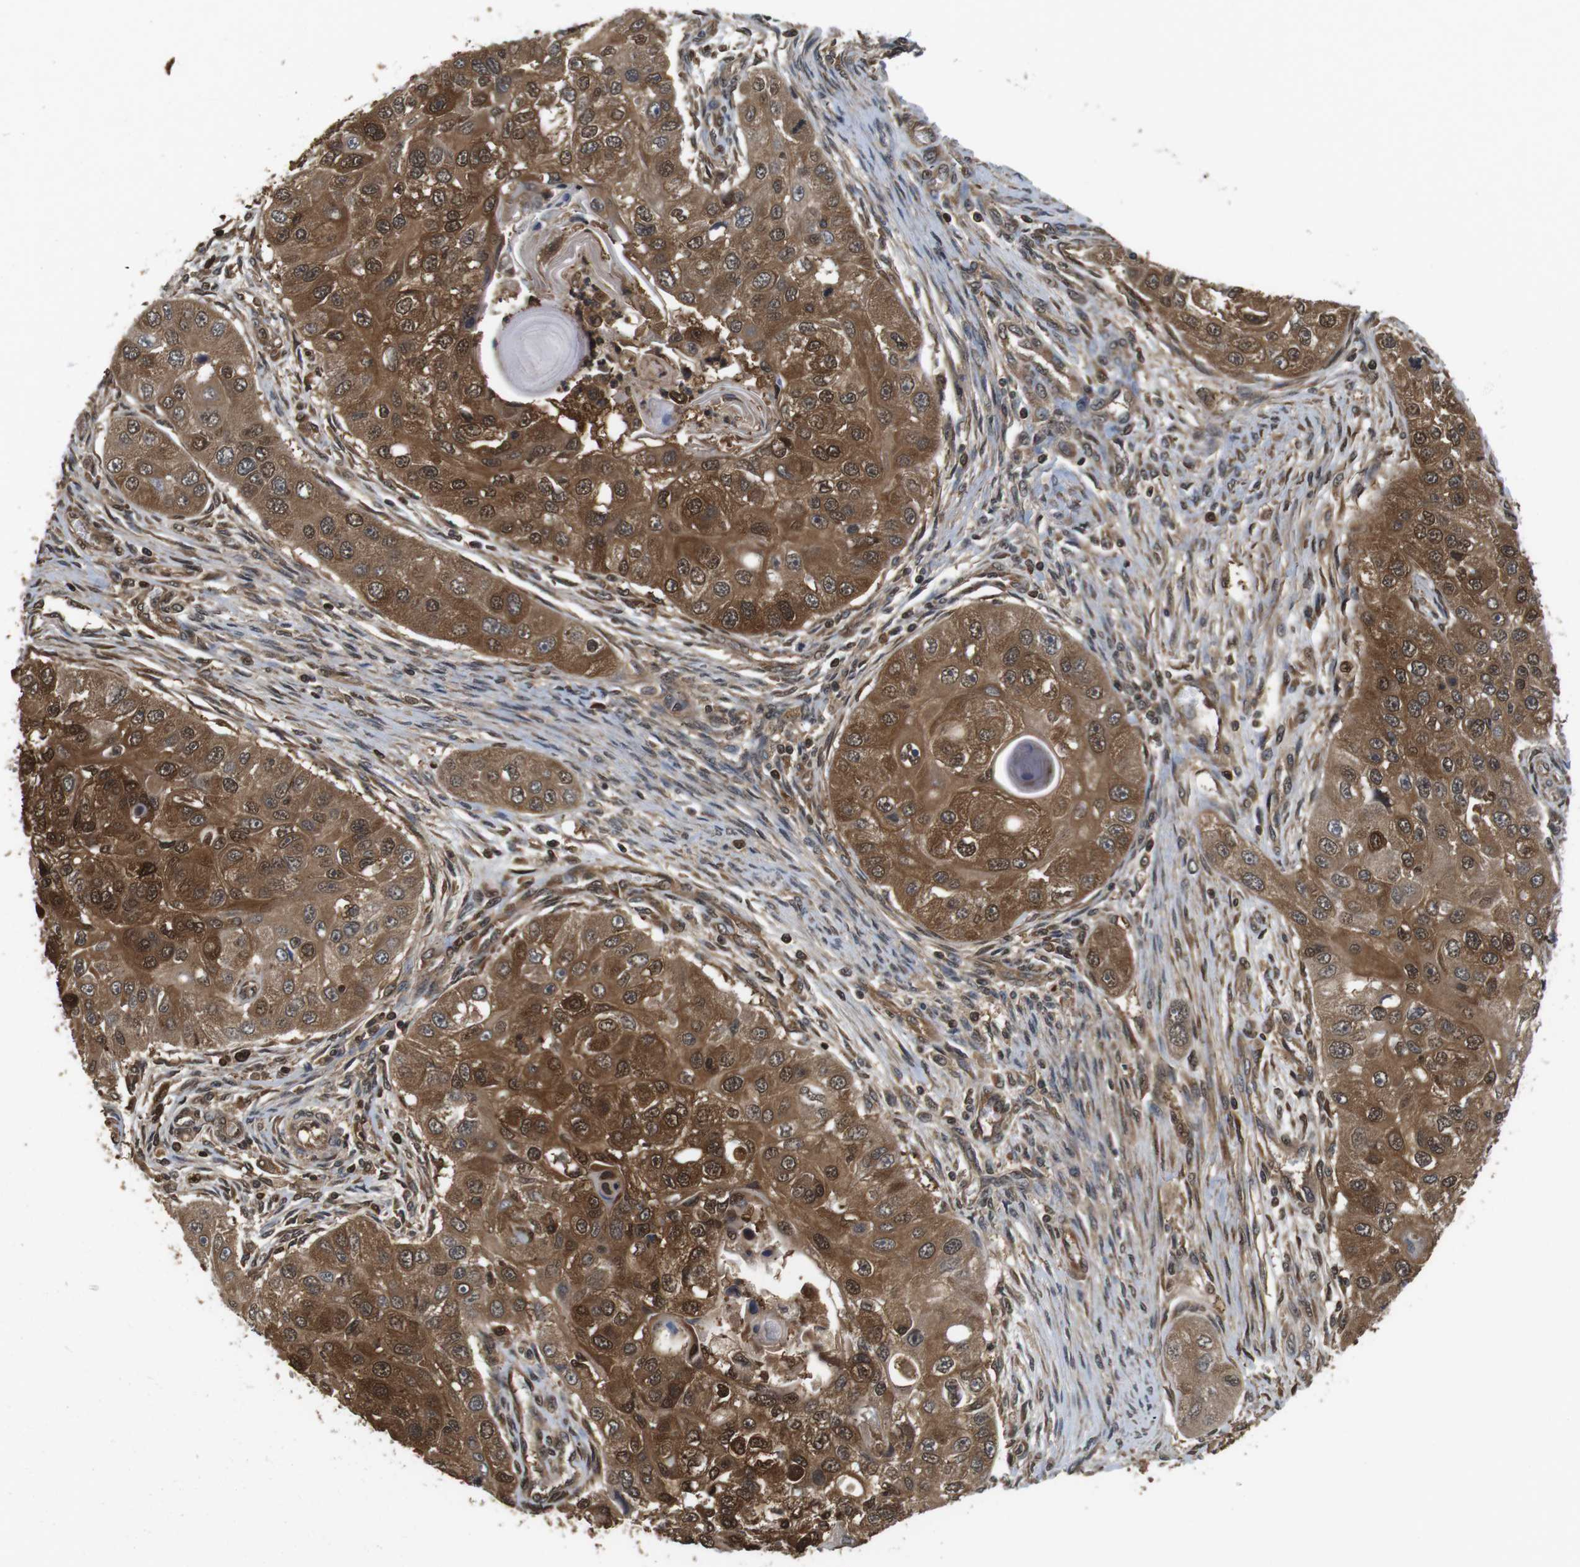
{"staining": {"intensity": "moderate", "quantity": ">75%", "location": "cytoplasmic/membranous,nuclear"}, "tissue": "head and neck cancer", "cell_type": "Tumor cells", "image_type": "cancer", "snomed": [{"axis": "morphology", "description": "Normal tissue, NOS"}, {"axis": "morphology", "description": "Squamous cell carcinoma, NOS"}, {"axis": "topography", "description": "Skeletal muscle"}, {"axis": "topography", "description": "Head-Neck"}], "caption": "Human squamous cell carcinoma (head and neck) stained for a protein (brown) displays moderate cytoplasmic/membranous and nuclear positive expression in approximately >75% of tumor cells.", "gene": "LDHA", "patient": {"sex": "male", "age": 51}}